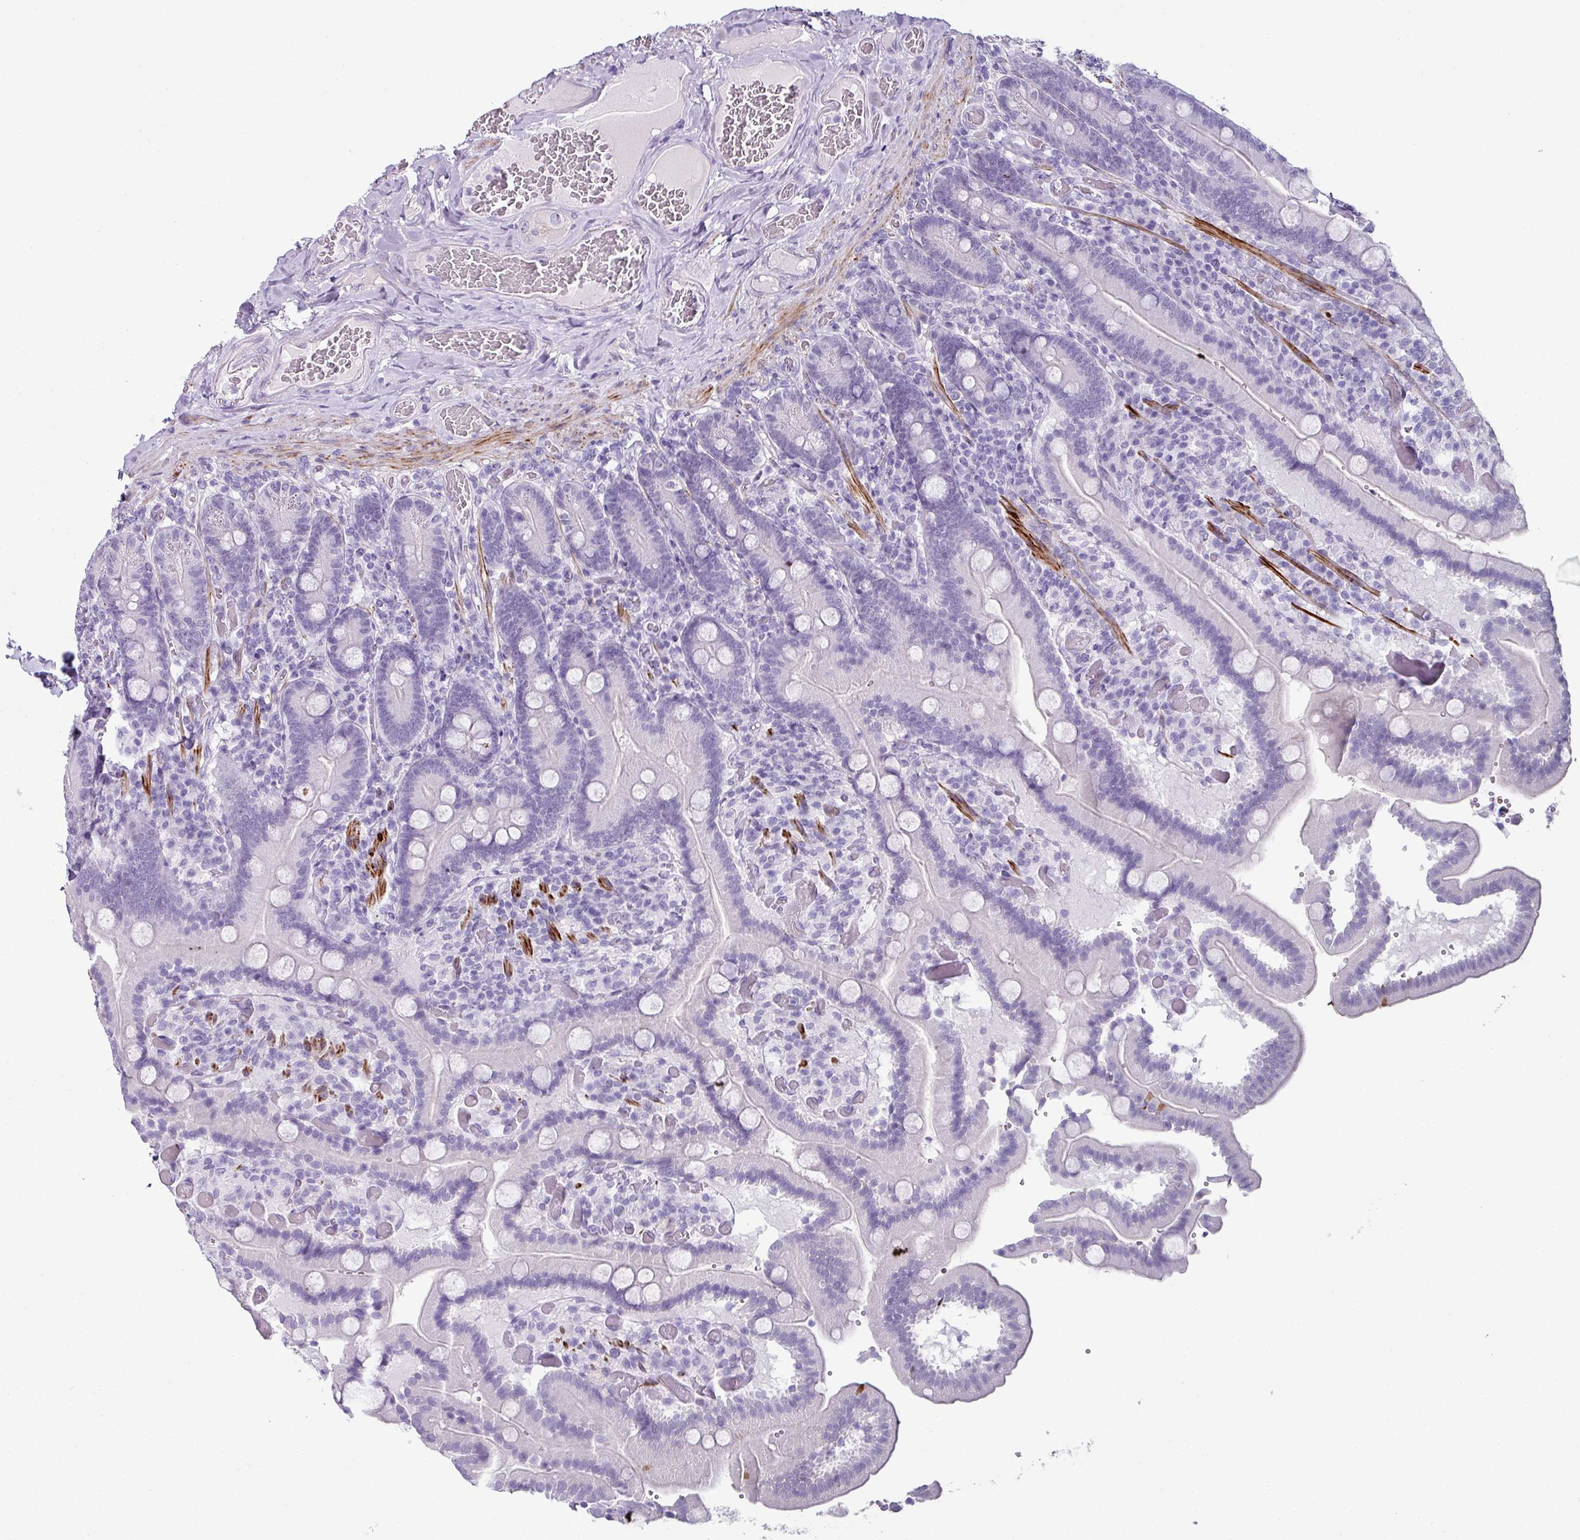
{"staining": {"intensity": "negative", "quantity": "none", "location": "none"}, "tissue": "duodenum", "cell_type": "Glandular cells", "image_type": "normal", "snomed": [{"axis": "morphology", "description": "Normal tissue, NOS"}, {"axis": "topography", "description": "Duodenum"}], "caption": "Histopathology image shows no protein staining in glandular cells of unremarkable duodenum.", "gene": "TRA2A", "patient": {"sex": "female", "age": 62}}